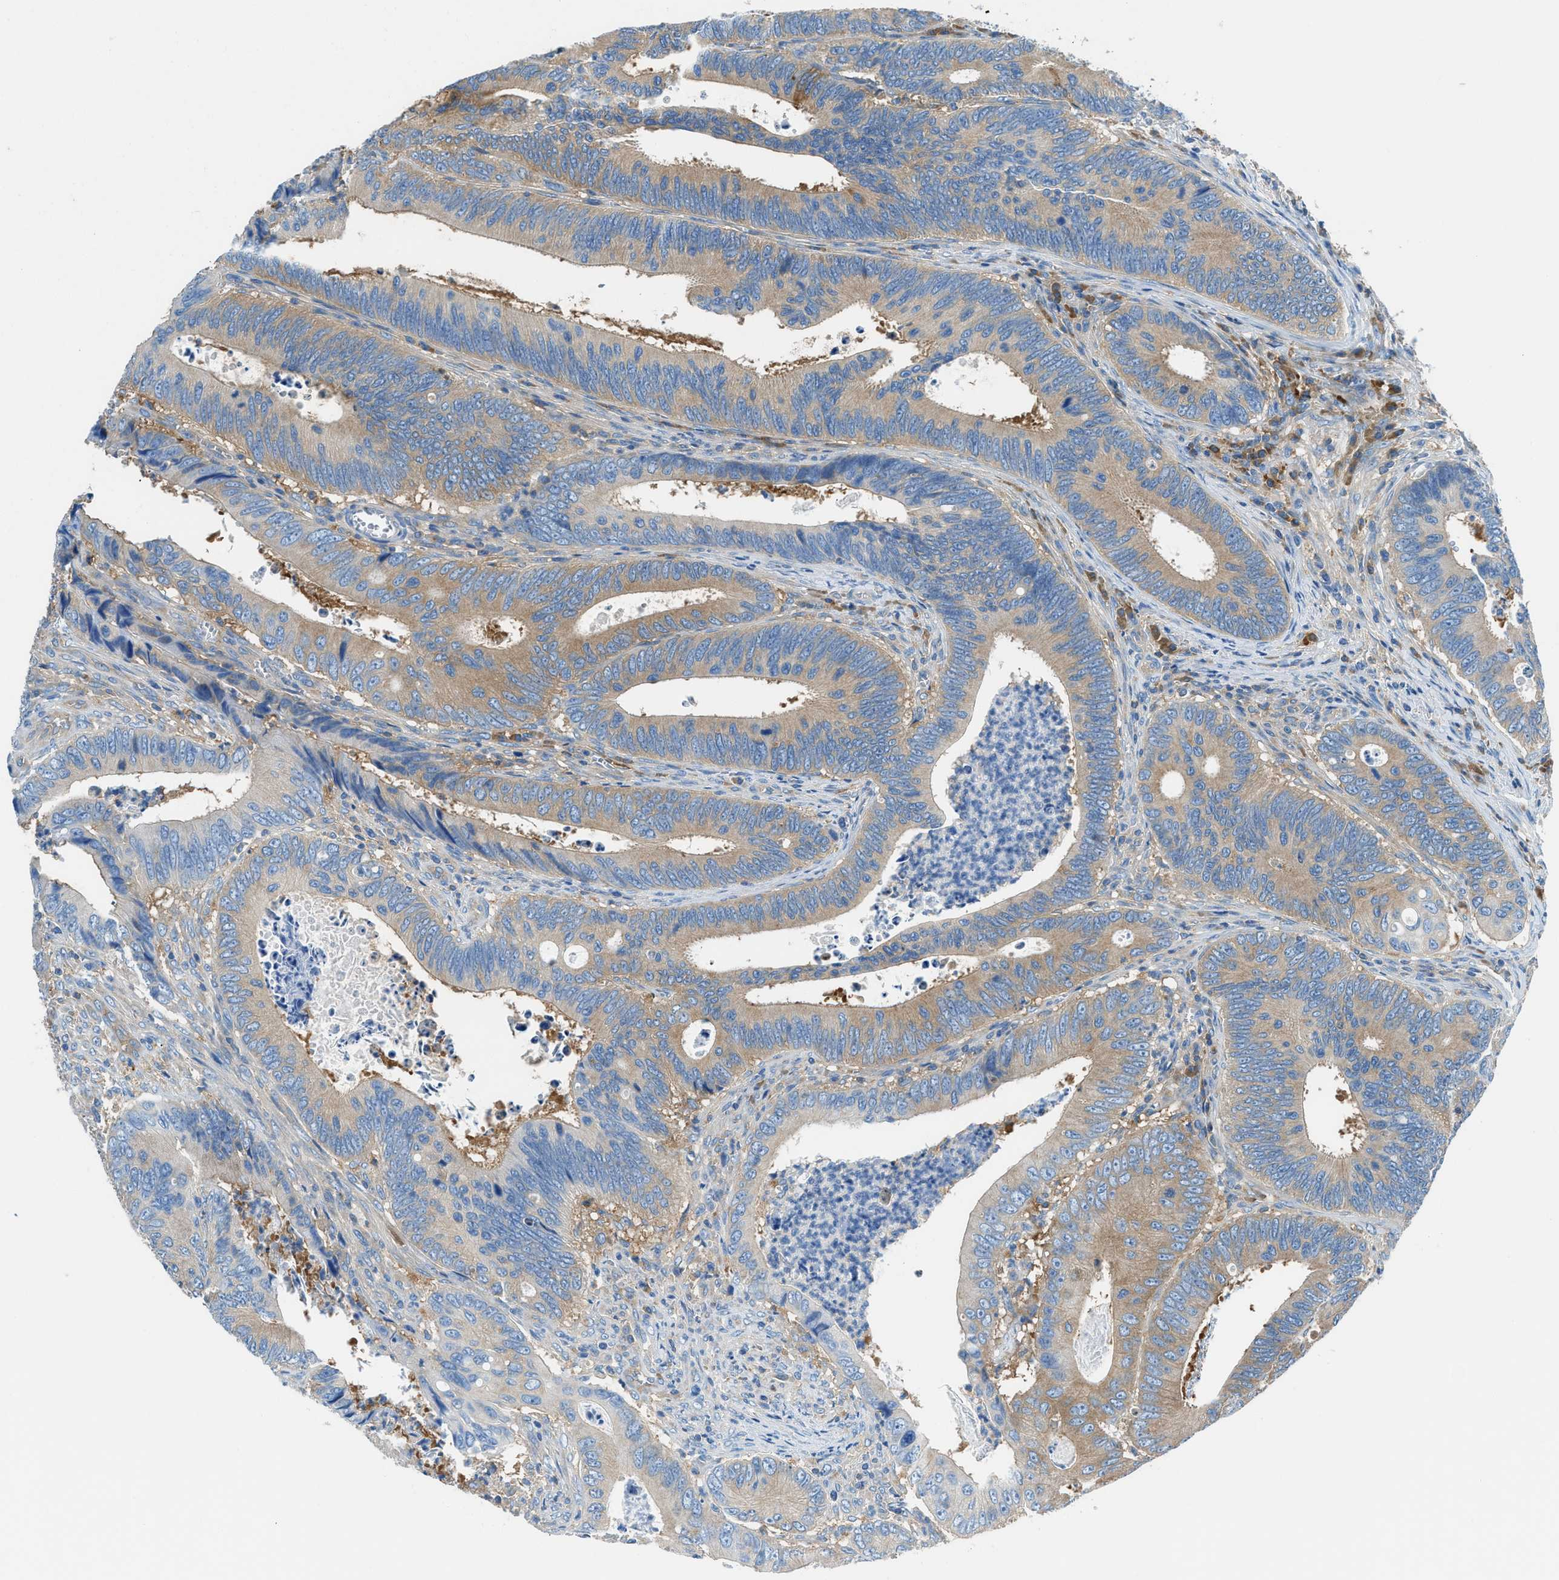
{"staining": {"intensity": "weak", "quantity": "25%-75%", "location": "cytoplasmic/membranous"}, "tissue": "colorectal cancer", "cell_type": "Tumor cells", "image_type": "cancer", "snomed": [{"axis": "morphology", "description": "Inflammation, NOS"}, {"axis": "morphology", "description": "Adenocarcinoma, NOS"}, {"axis": "topography", "description": "Colon"}], "caption": "An image showing weak cytoplasmic/membranous expression in approximately 25%-75% of tumor cells in colorectal adenocarcinoma, as visualized by brown immunohistochemical staining.", "gene": "SARS1", "patient": {"sex": "male", "age": 72}}